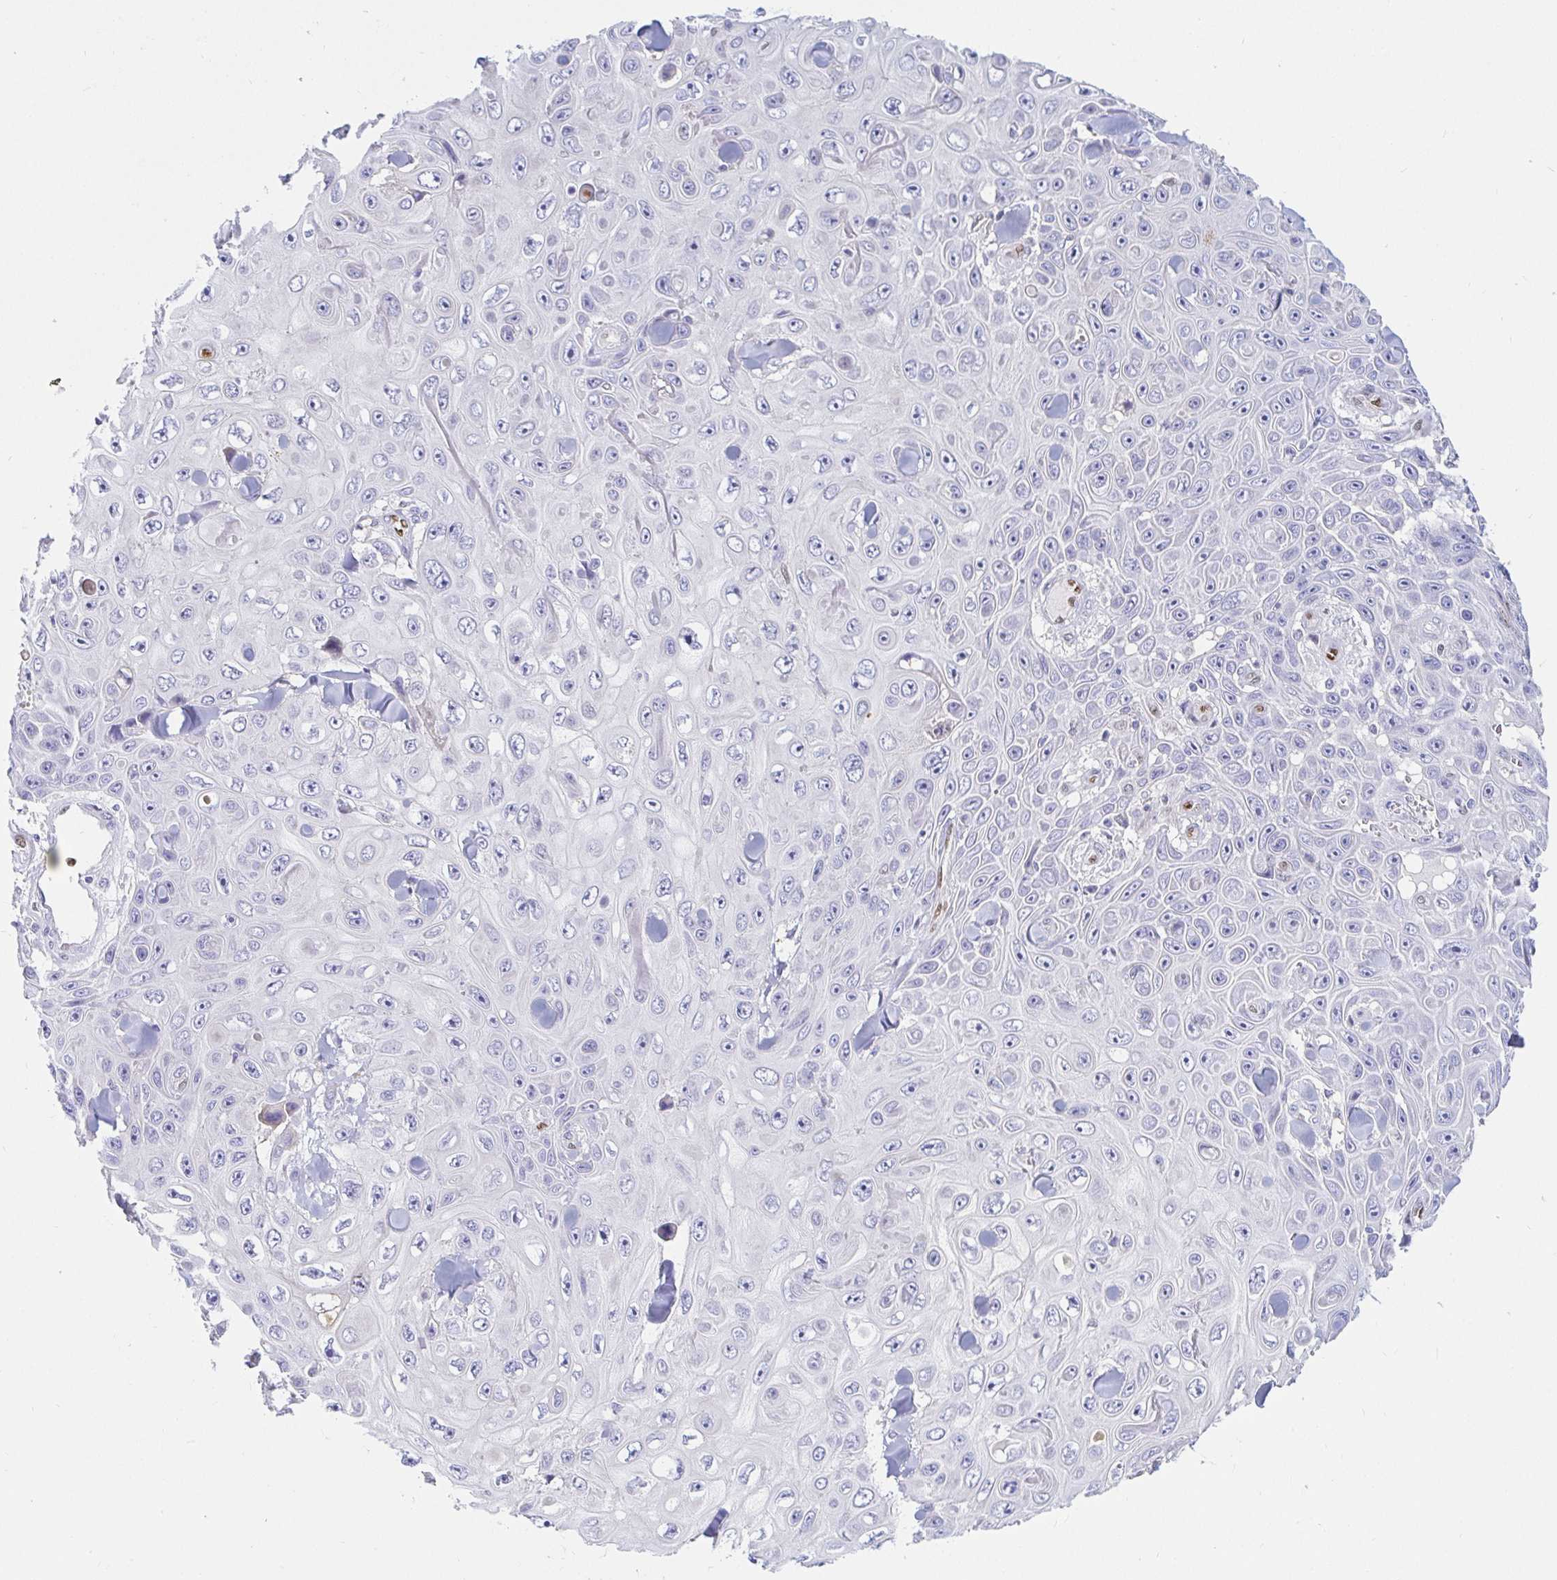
{"staining": {"intensity": "negative", "quantity": "none", "location": "none"}, "tissue": "skin cancer", "cell_type": "Tumor cells", "image_type": "cancer", "snomed": [{"axis": "morphology", "description": "Squamous cell carcinoma, NOS"}, {"axis": "topography", "description": "Skin"}], "caption": "High magnification brightfield microscopy of skin cancer (squamous cell carcinoma) stained with DAB (3,3'-diaminobenzidine) (brown) and counterstained with hematoxylin (blue): tumor cells show no significant staining. (DAB (3,3'-diaminobenzidine) immunohistochemistry visualized using brightfield microscopy, high magnification).", "gene": "HINFP", "patient": {"sex": "male", "age": 82}}